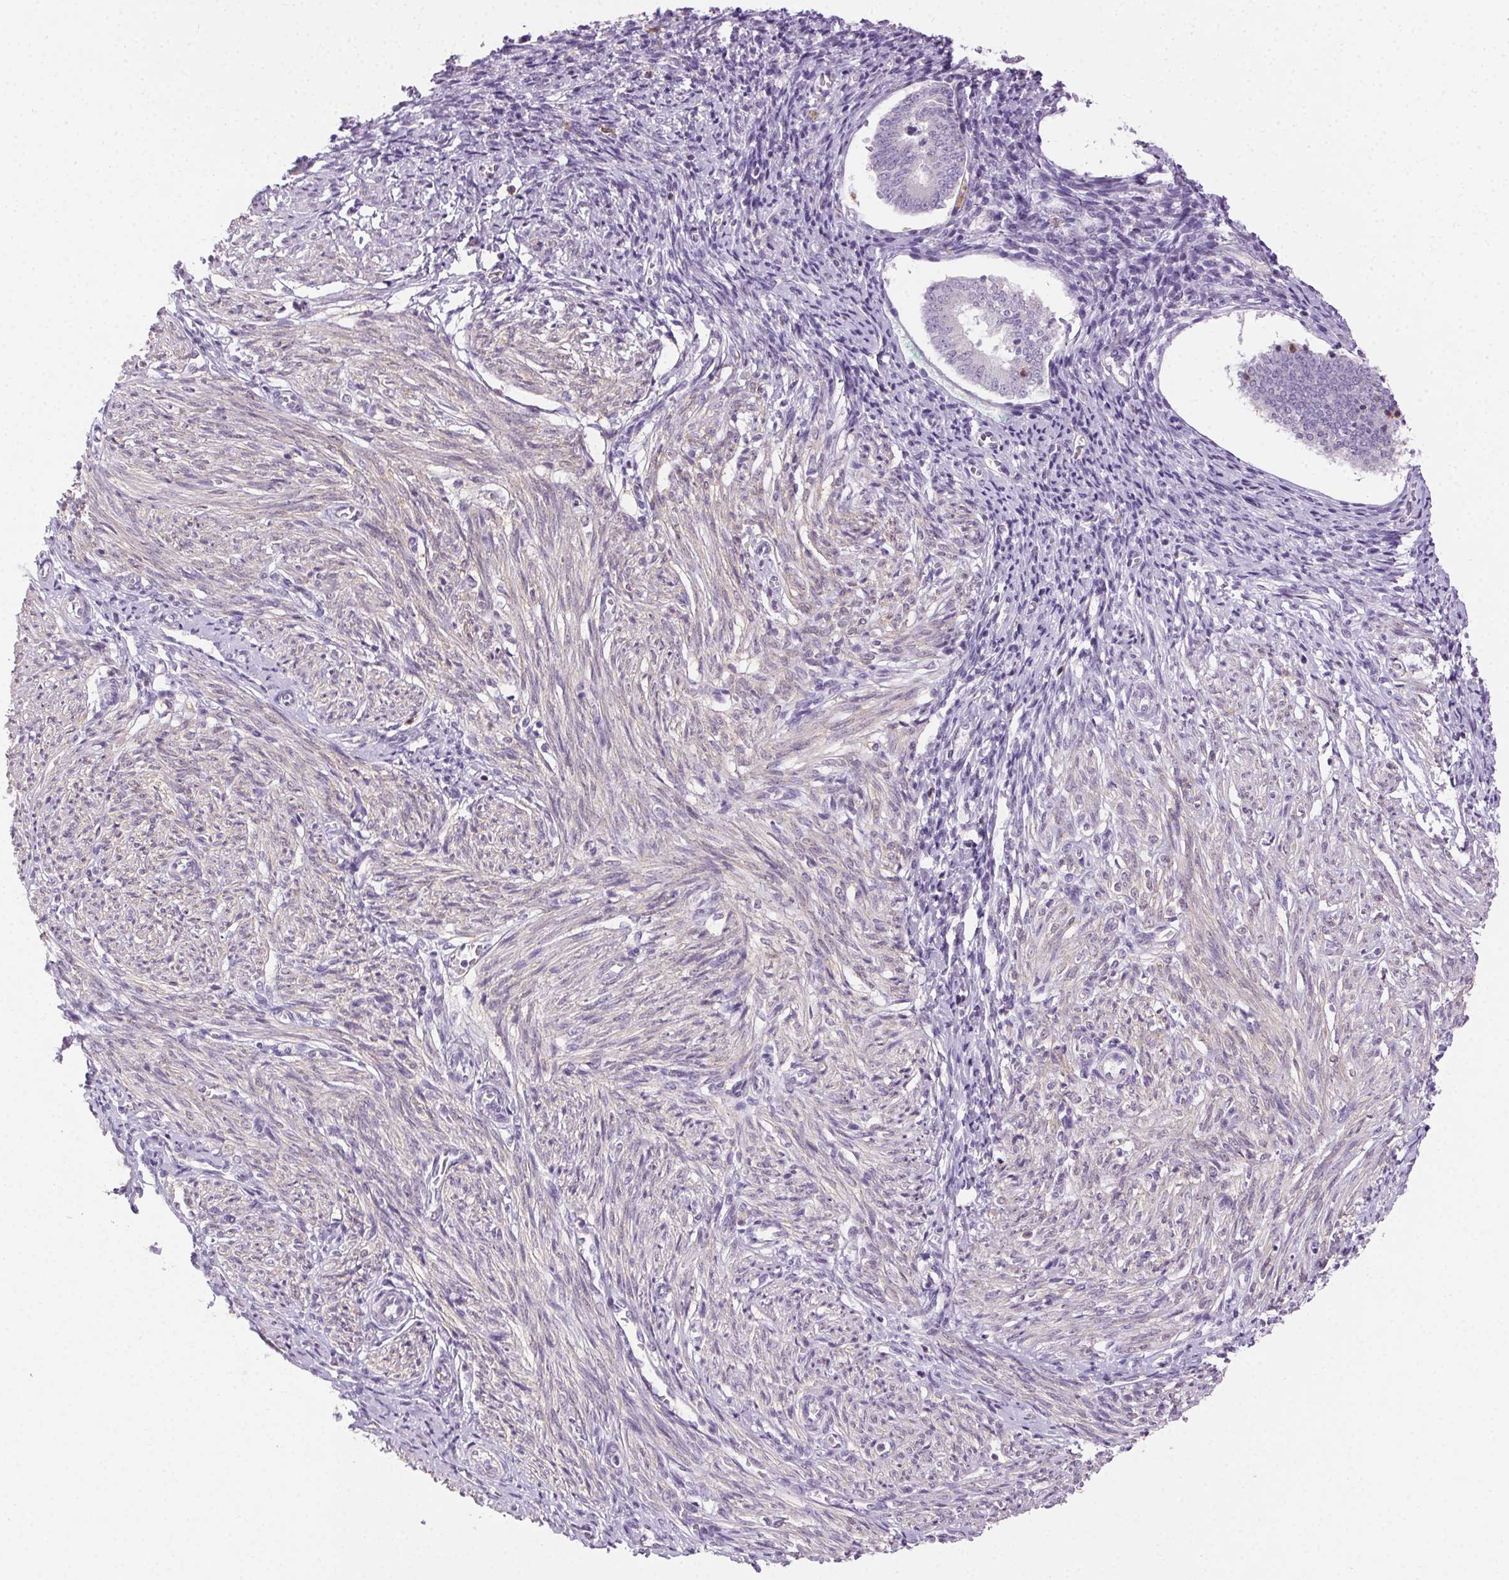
{"staining": {"intensity": "negative", "quantity": "none", "location": "none"}, "tissue": "endometrium", "cell_type": "Cells in endometrial stroma", "image_type": "normal", "snomed": [{"axis": "morphology", "description": "Normal tissue, NOS"}, {"axis": "topography", "description": "Endometrium"}], "caption": "Human endometrium stained for a protein using immunohistochemistry (IHC) shows no expression in cells in endometrial stroma.", "gene": "AKAP5", "patient": {"sex": "female", "age": 50}}